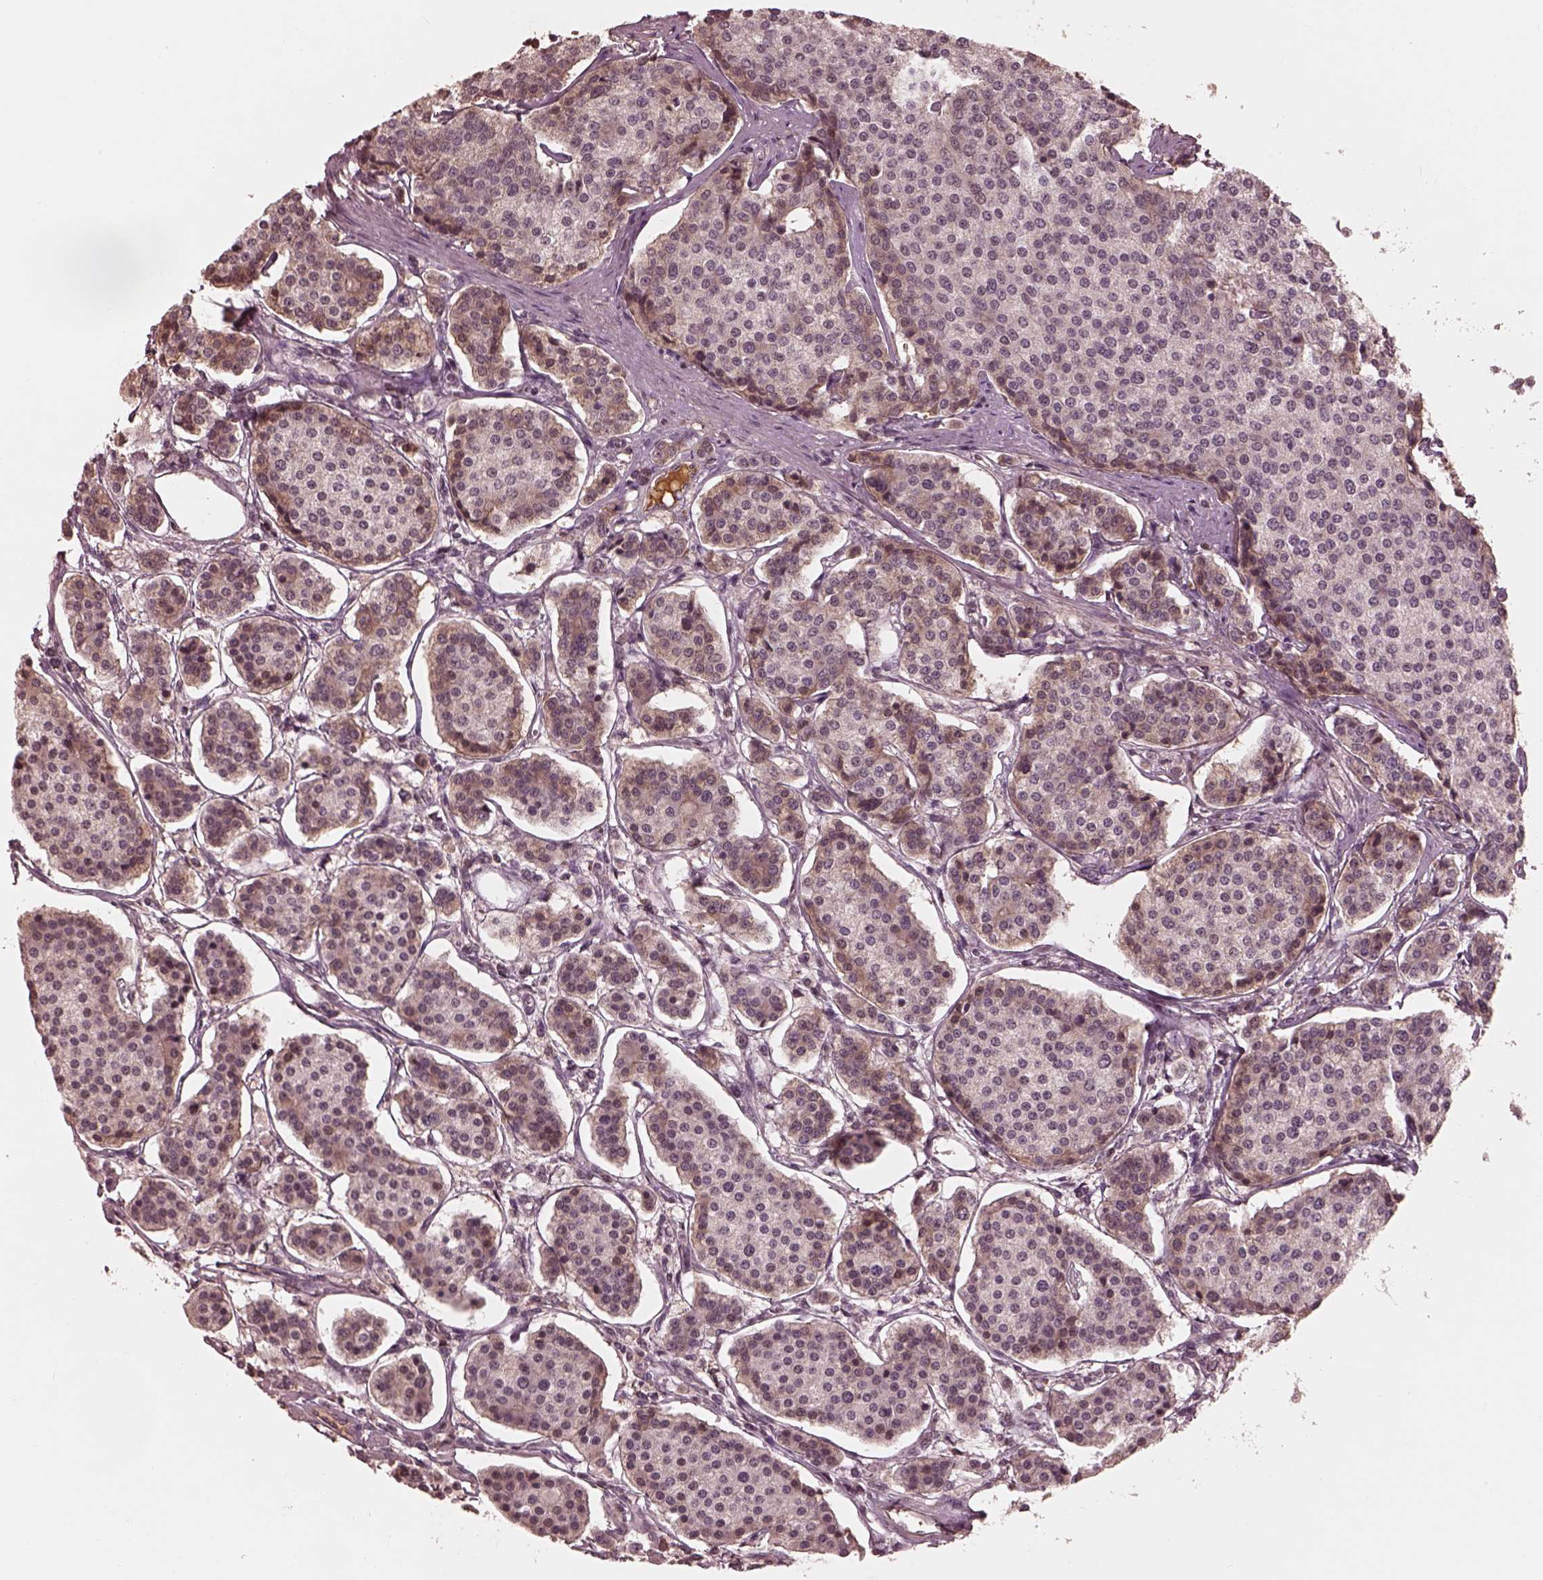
{"staining": {"intensity": "weak", "quantity": "<25%", "location": "cytoplasmic/membranous"}, "tissue": "carcinoid", "cell_type": "Tumor cells", "image_type": "cancer", "snomed": [{"axis": "morphology", "description": "Carcinoid, malignant, NOS"}, {"axis": "topography", "description": "Small intestine"}], "caption": "A micrograph of carcinoid stained for a protein displays no brown staining in tumor cells.", "gene": "TF", "patient": {"sex": "female", "age": 65}}